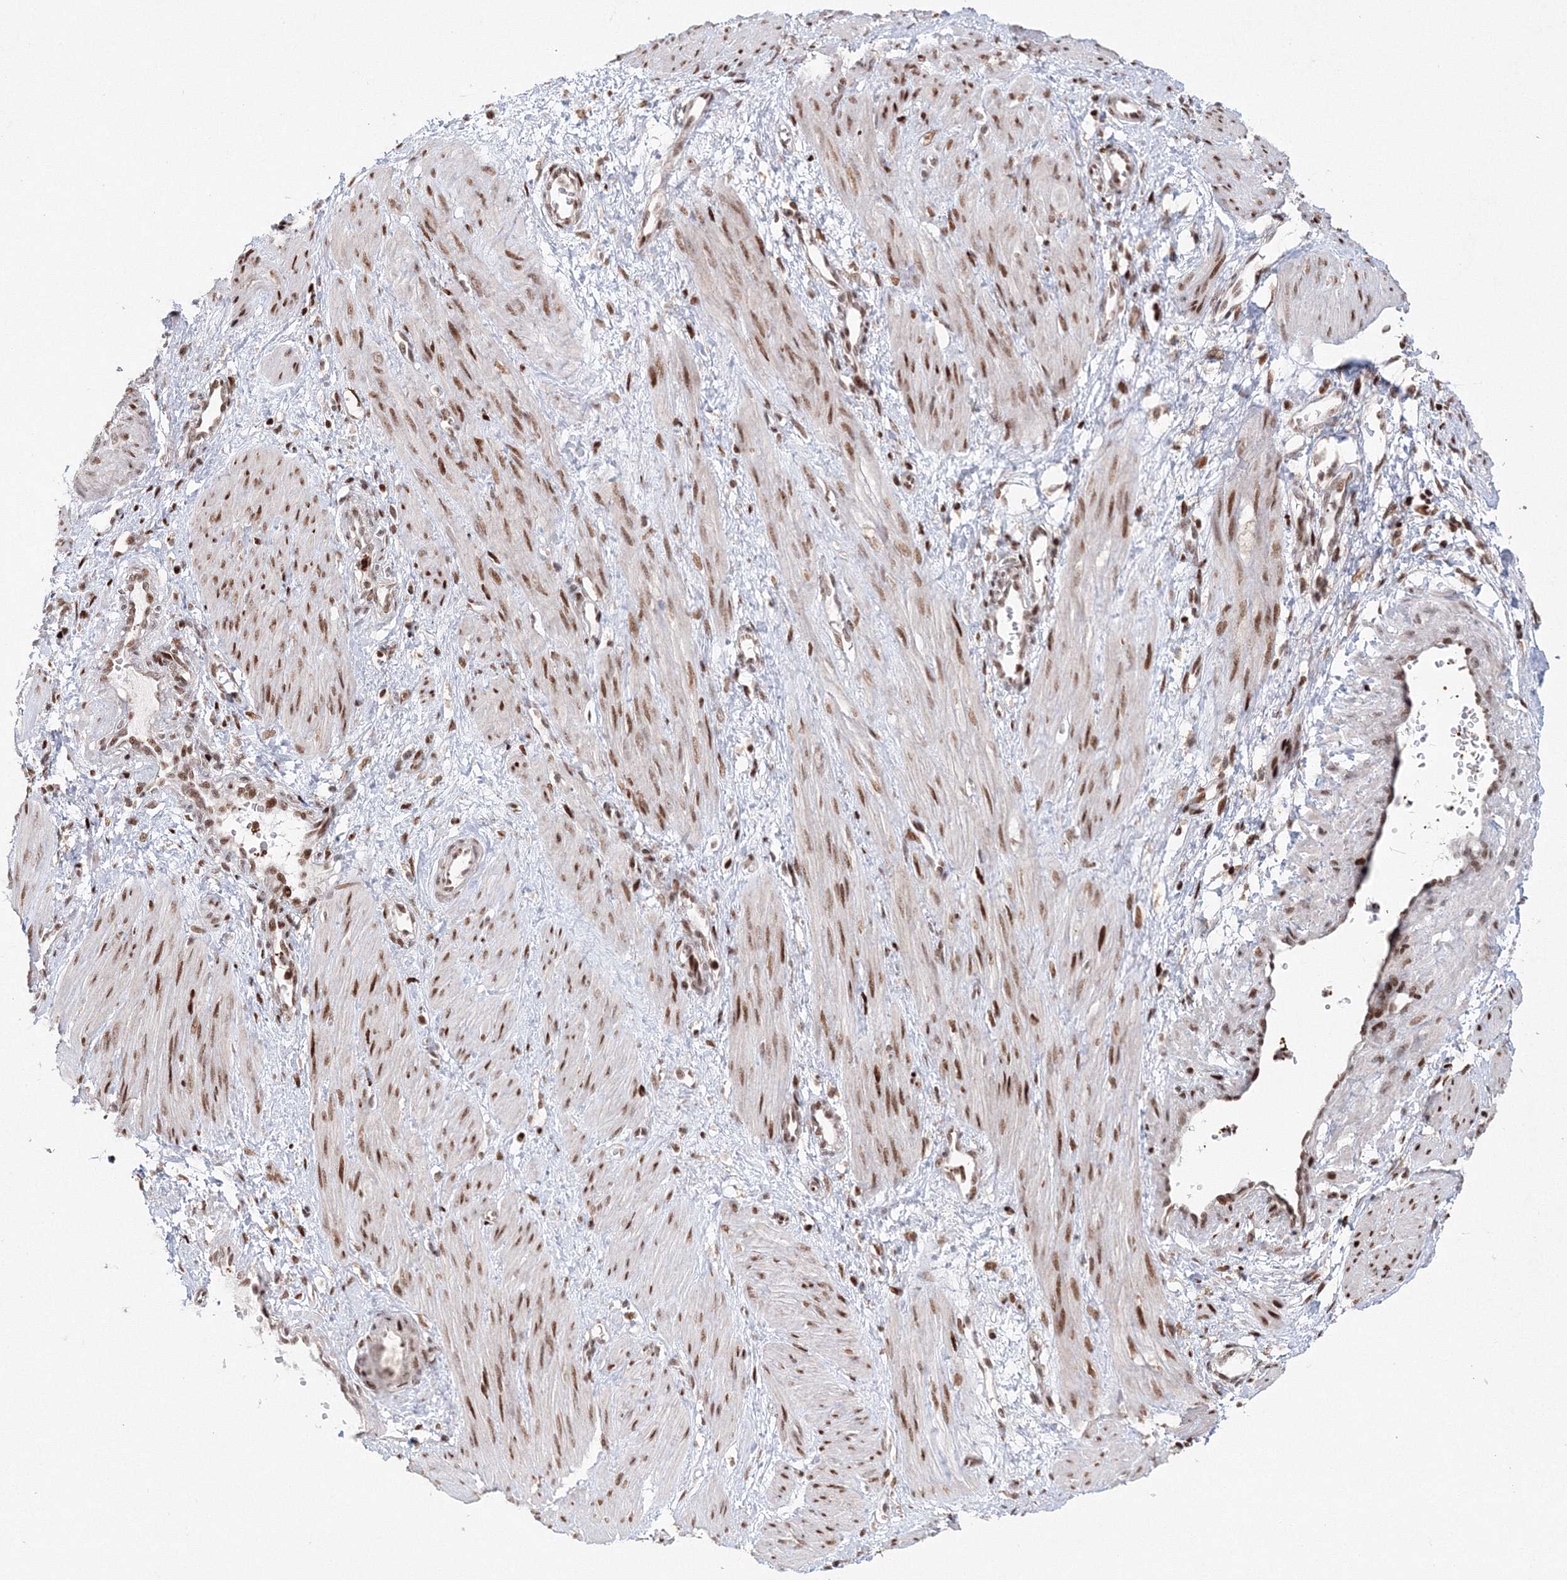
{"staining": {"intensity": "moderate", "quantity": ">75%", "location": "nuclear"}, "tissue": "smooth muscle", "cell_type": "Smooth muscle cells", "image_type": "normal", "snomed": [{"axis": "morphology", "description": "Normal tissue, NOS"}, {"axis": "topography", "description": "Endometrium"}], "caption": "Immunohistochemistry staining of unremarkable smooth muscle, which reveals medium levels of moderate nuclear staining in about >75% of smooth muscle cells indicating moderate nuclear protein positivity. The staining was performed using DAB (3,3'-diaminobenzidine) (brown) for protein detection and nuclei were counterstained in hematoxylin (blue).", "gene": "LIG1", "patient": {"sex": "female", "age": 33}}